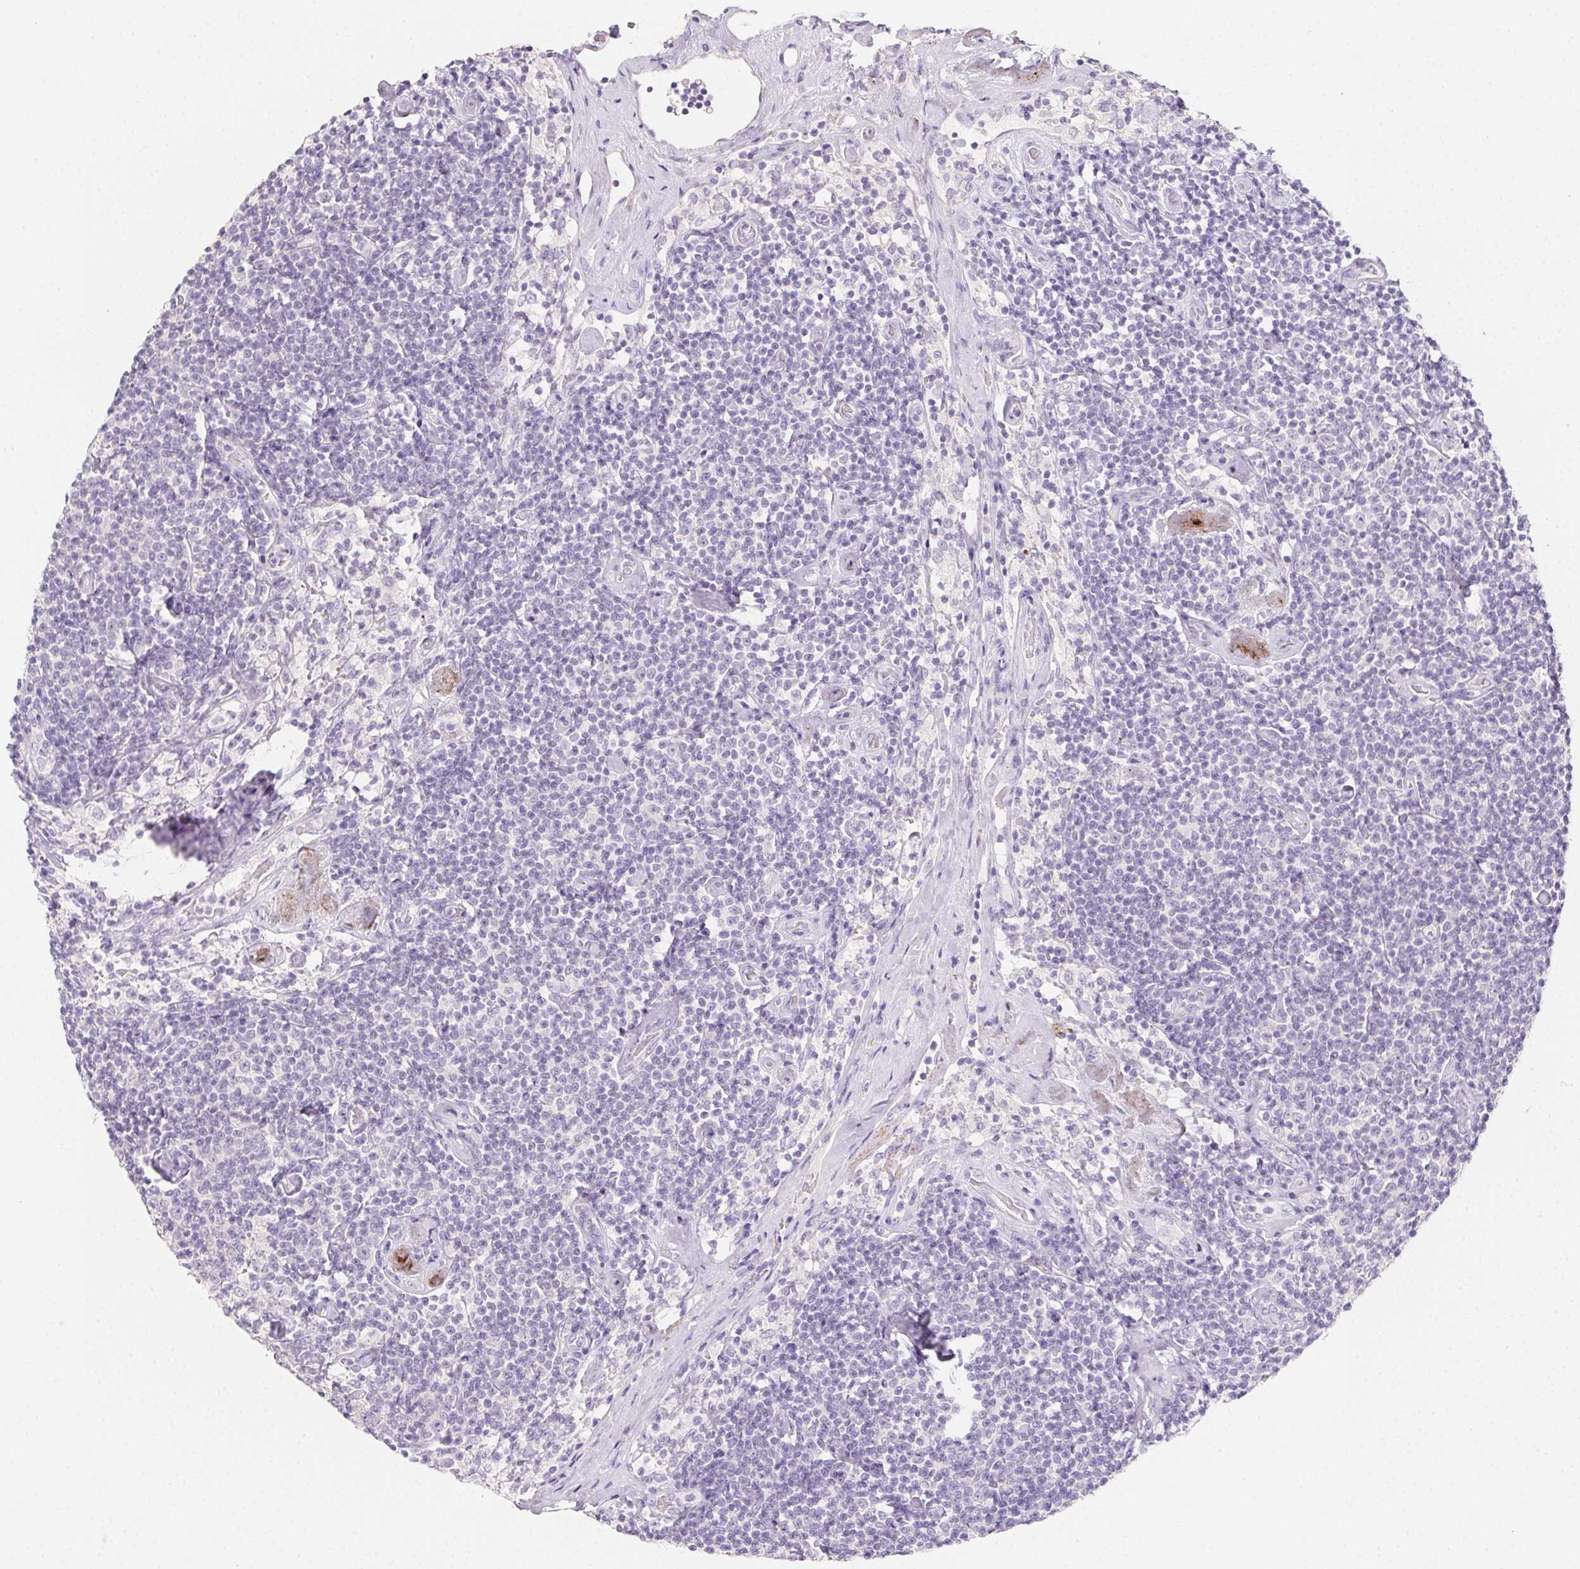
{"staining": {"intensity": "negative", "quantity": "none", "location": "none"}, "tissue": "lymphoma", "cell_type": "Tumor cells", "image_type": "cancer", "snomed": [{"axis": "morphology", "description": "Malignant lymphoma, non-Hodgkin's type, Low grade"}, {"axis": "topography", "description": "Lymph node"}], "caption": "IHC of human malignant lymphoma, non-Hodgkin's type (low-grade) demonstrates no positivity in tumor cells.", "gene": "MYL4", "patient": {"sex": "male", "age": 81}}